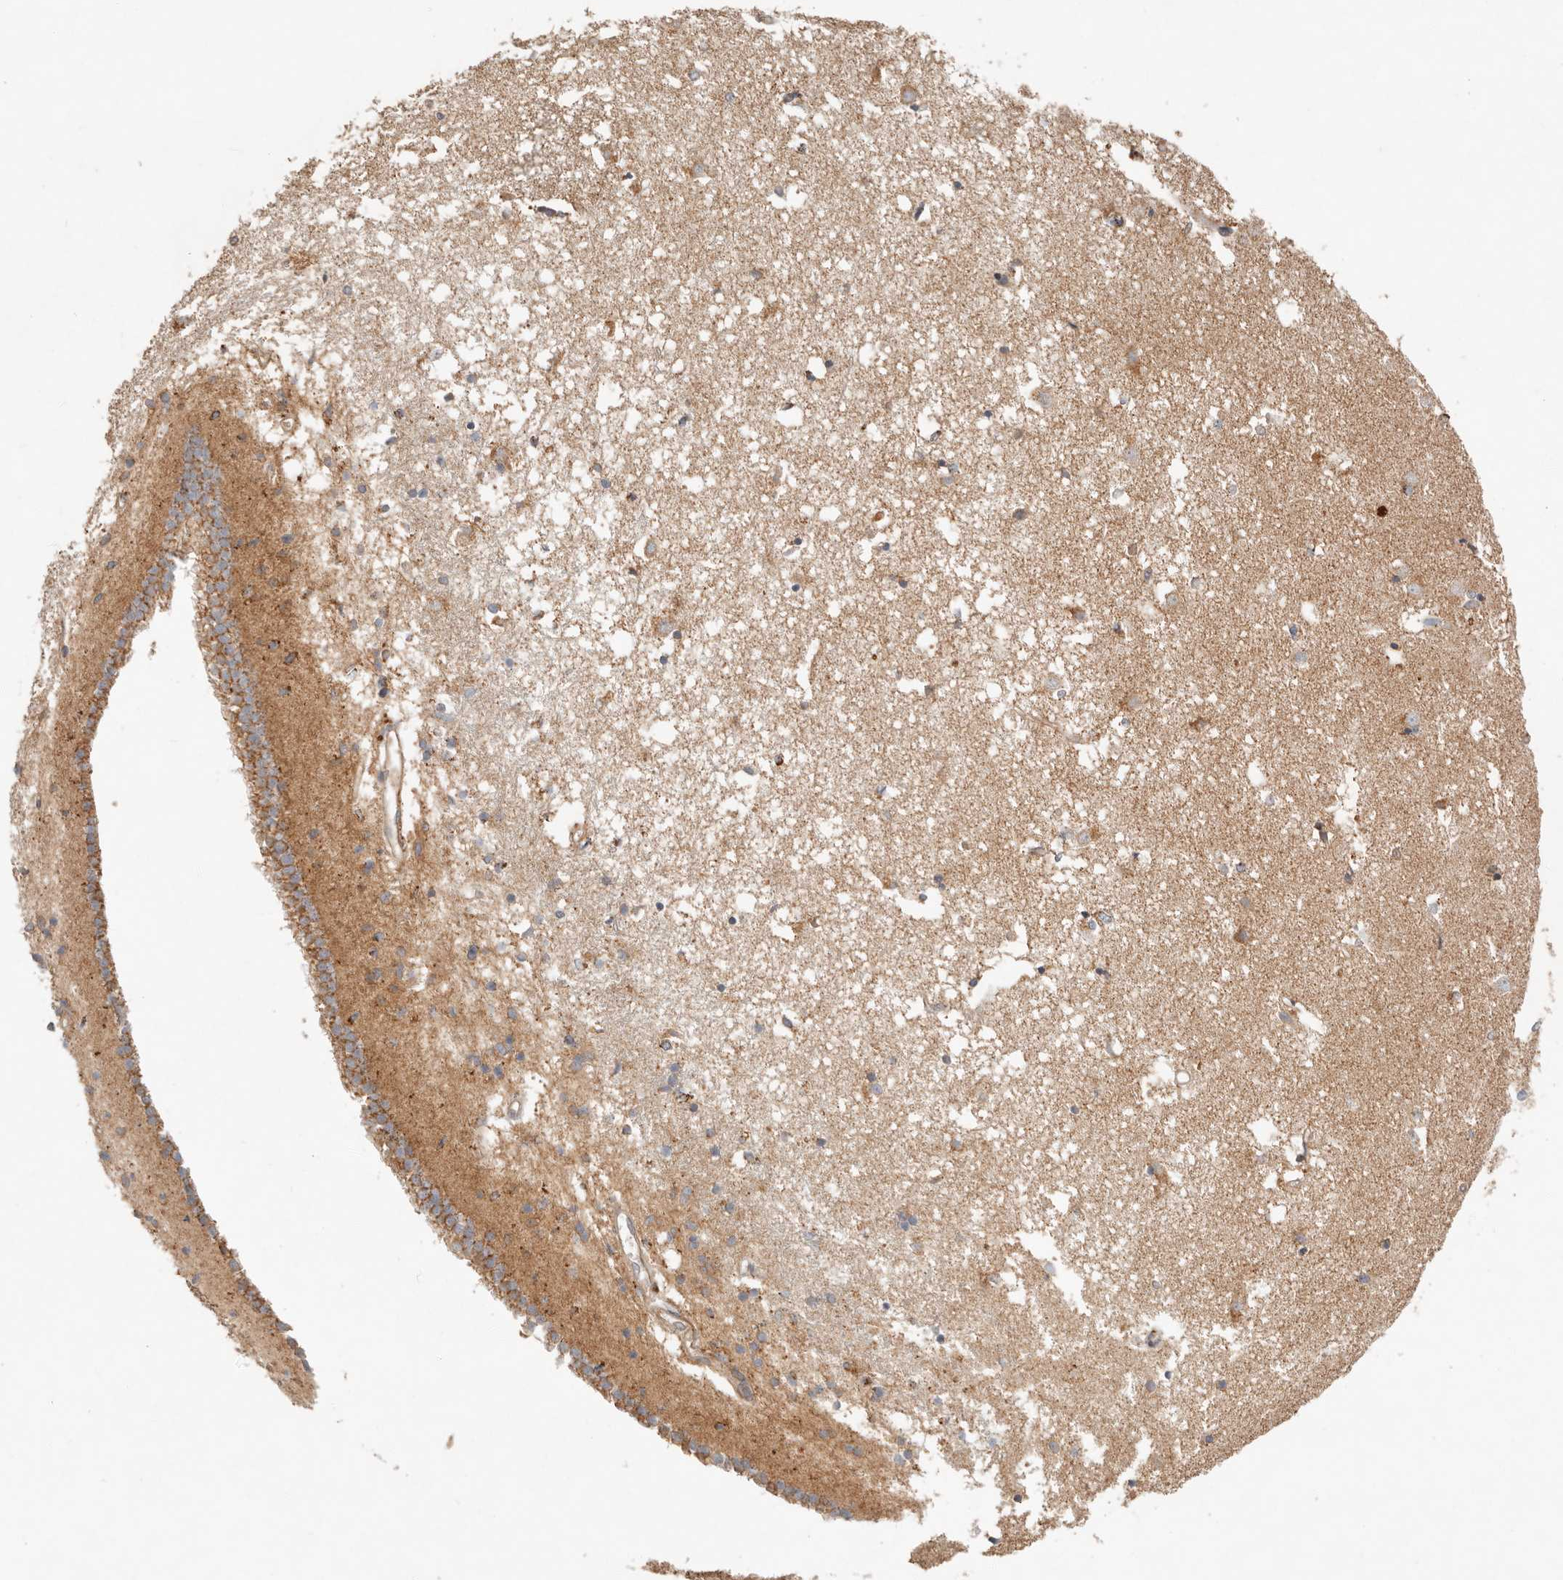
{"staining": {"intensity": "moderate", "quantity": "<25%", "location": "cytoplasmic/membranous"}, "tissue": "caudate", "cell_type": "Glial cells", "image_type": "normal", "snomed": [{"axis": "morphology", "description": "Normal tissue, NOS"}, {"axis": "topography", "description": "Lateral ventricle wall"}], "caption": "IHC image of benign human caudate stained for a protein (brown), which demonstrates low levels of moderate cytoplasmic/membranous positivity in approximately <25% of glial cells.", "gene": "ARHGEF10L", "patient": {"sex": "male", "age": 45}}